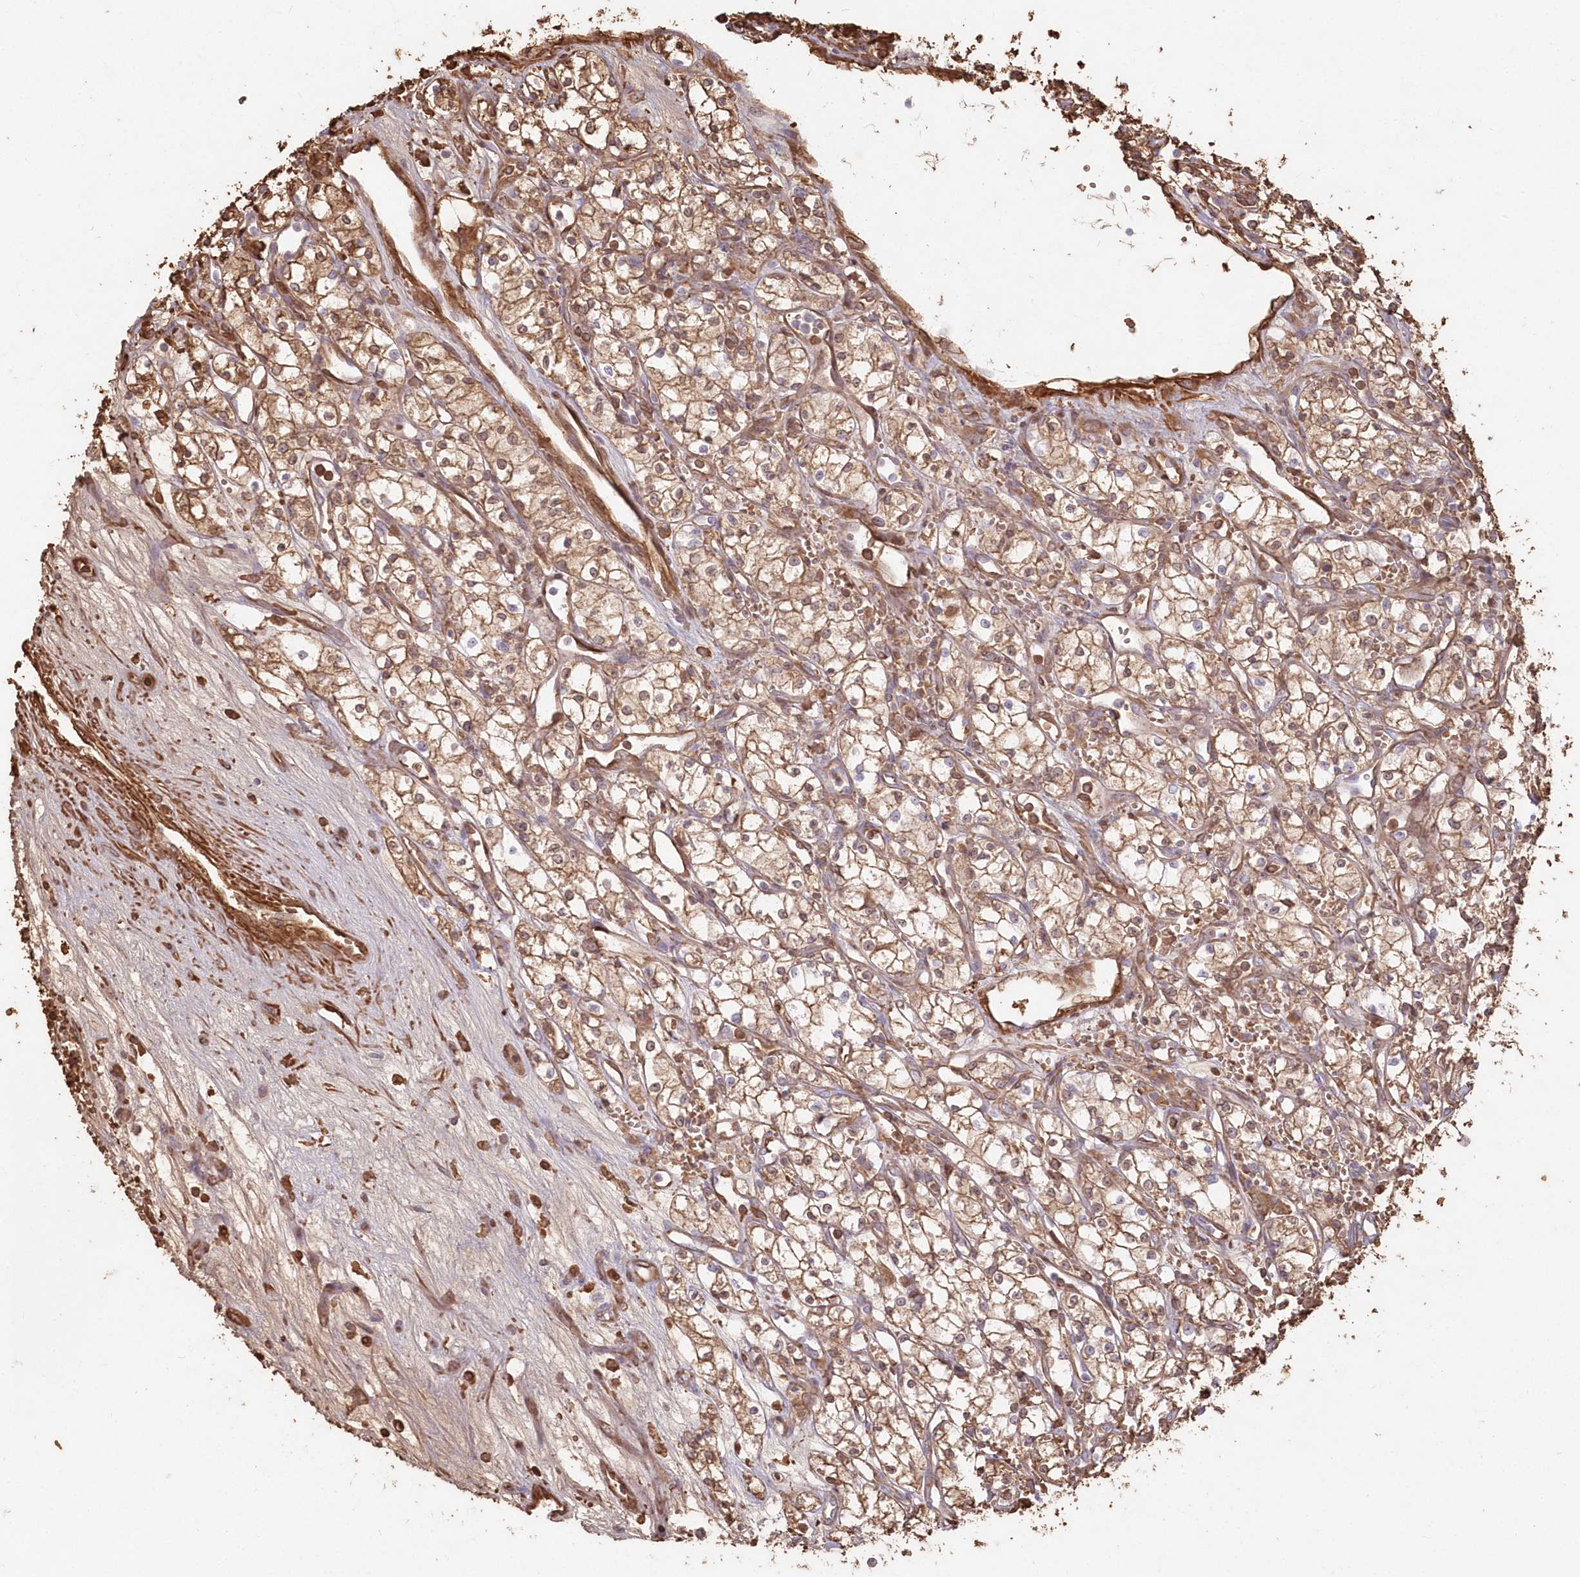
{"staining": {"intensity": "moderate", "quantity": ">75%", "location": "cytoplasmic/membranous"}, "tissue": "renal cancer", "cell_type": "Tumor cells", "image_type": "cancer", "snomed": [{"axis": "morphology", "description": "Adenocarcinoma, NOS"}, {"axis": "topography", "description": "Kidney"}], "caption": "Moderate cytoplasmic/membranous staining for a protein is seen in about >75% of tumor cells of adenocarcinoma (renal) using IHC.", "gene": "SERINC1", "patient": {"sex": "male", "age": 59}}